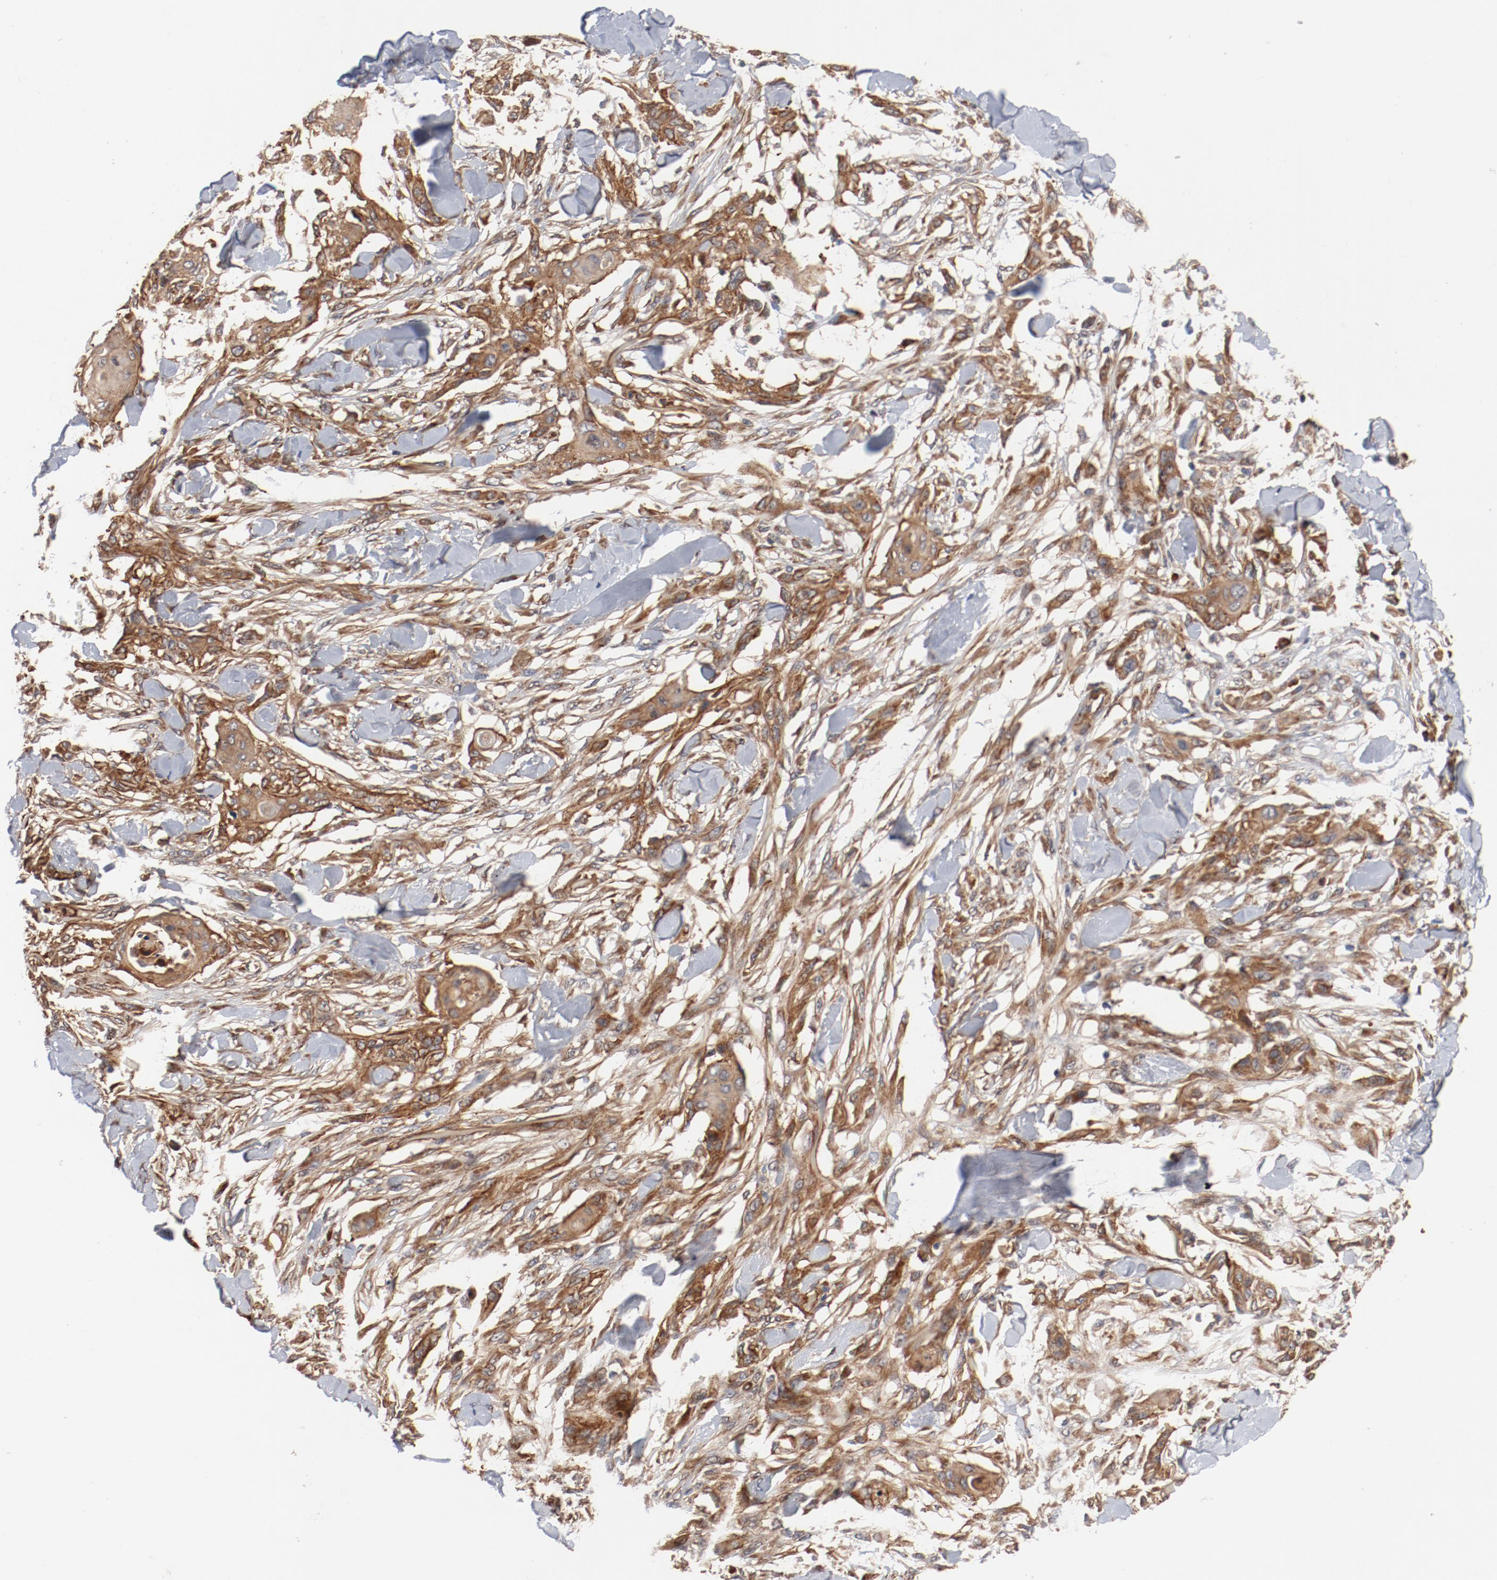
{"staining": {"intensity": "moderate", "quantity": ">75%", "location": "cytoplasmic/membranous"}, "tissue": "skin cancer", "cell_type": "Tumor cells", "image_type": "cancer", "snomed": [{"axis": "morphology", "description": "Normal tissue, NOS"}, {"axis": "morphology", "description": "Squamous cell carcinoma, NOS"}, {"axis": "topography", "description": "Skin"}], "caption": "The immunohistochemical stain shows moderate cytoplasmic/membranous positivity in tumor cells of skin squamous cell carcinoma tissue. (DAB (3,3'-diaminobenzidine) = brown stain, brightfield microscopy at high magnification).", "gene": "PITPNM2", "patient": {"sex": "female", "age": 59}}